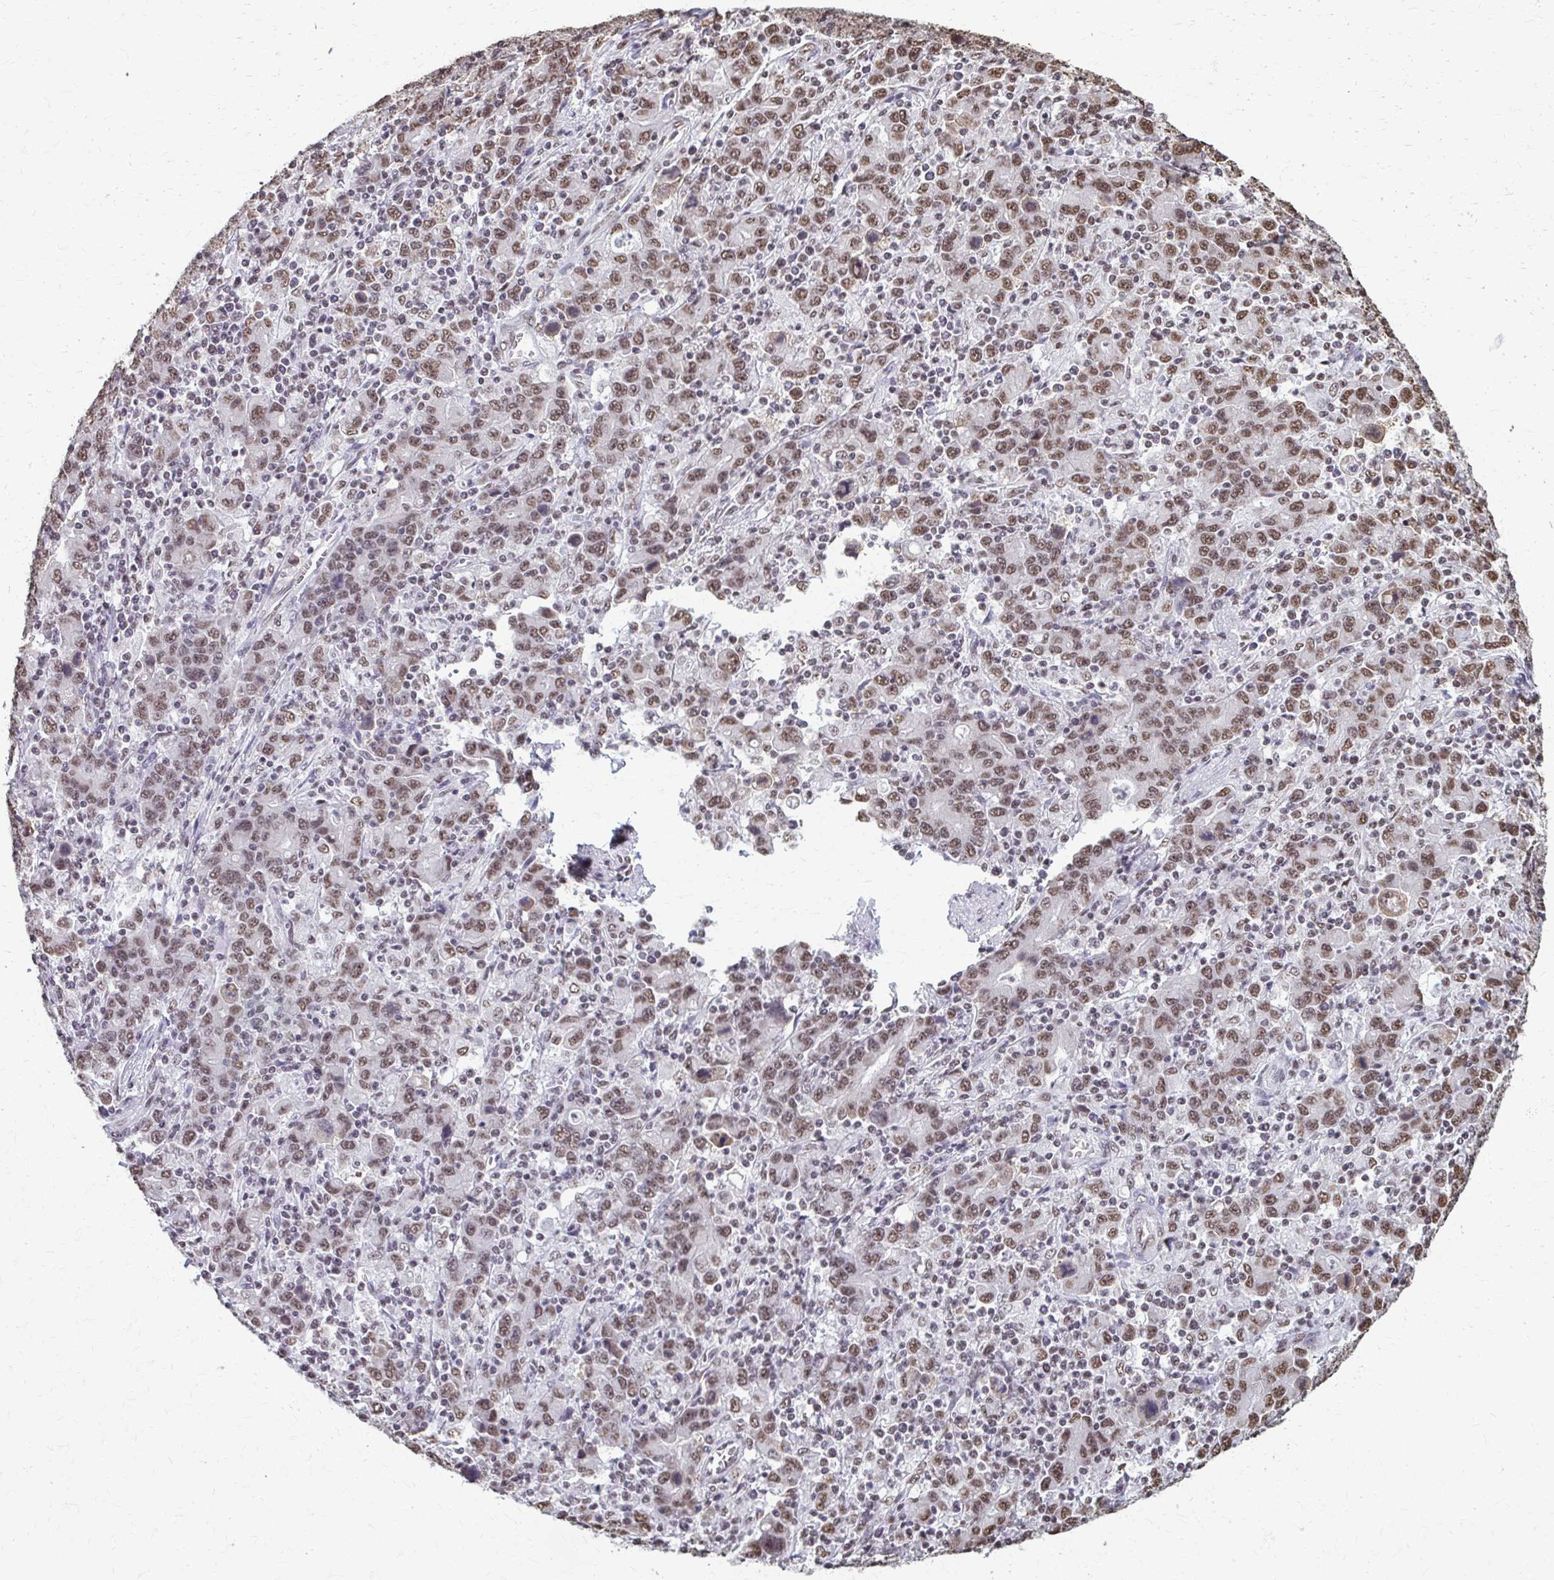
{"staining": {"intensity": "moderate", "quantity": ">75%", "location": "nuclear"}, "tissue": "stomach cancer", "cell_type": "Tumor cells", "image_type": "cancer", "snomed": [{"axis": "morphology", "description": "Adenocarcinoma, NOS"}, {"axis": "topography", "description": "Stomach, upper"}], "caption": "Immunohistochemistry (IHC) of stomach cancer (adenocarcinoma) shows medium levels of moderate nuclear staining in about >75% of tumor cells. (IHC, brightfield microscopy, high magnification).", "gene": "SNRPA", "patient": {"sex": "male", "age": 69}}